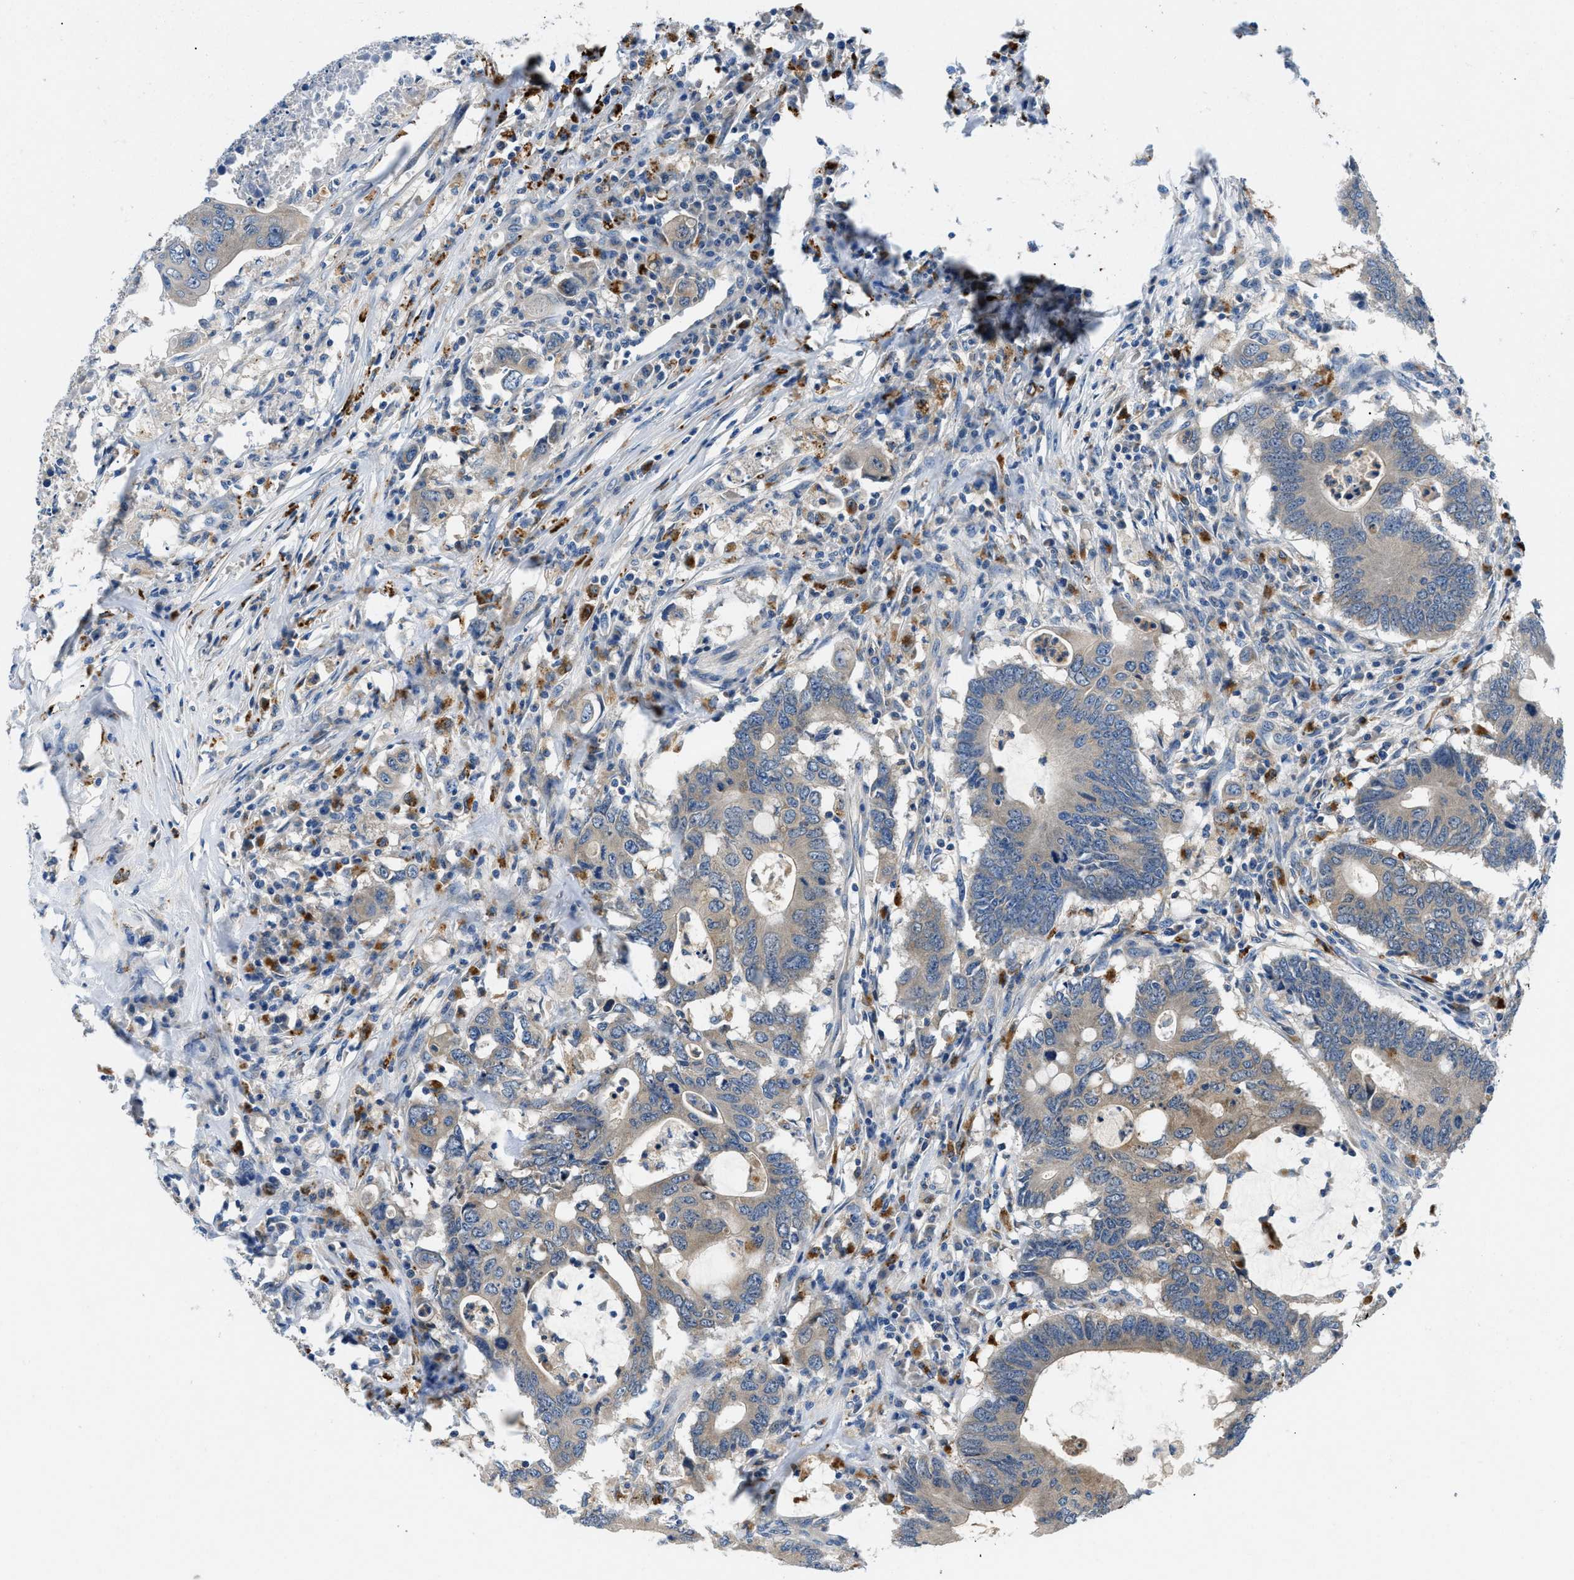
{"staining": {"intensity": "weak", "quantity": ">75%", "location": "cytoplasmic/membranous"}, "tissue": "colorectal cancer", "cell_type": "Tumor cells", "image_type": "cancer", "snomed": [{"axis": "morphology", "description": "Adenocarcinoma, NOS"}, {"axis": "topography", "description": "Colon"}], "caption": "Colorectal cancer stained with a brown dye demonstrates weak cytoplasmic/membranous positive staining in about >75% of tumor cells.", "gene": "ADGRE3", "patient": {"sex": "male", "age": 71}}